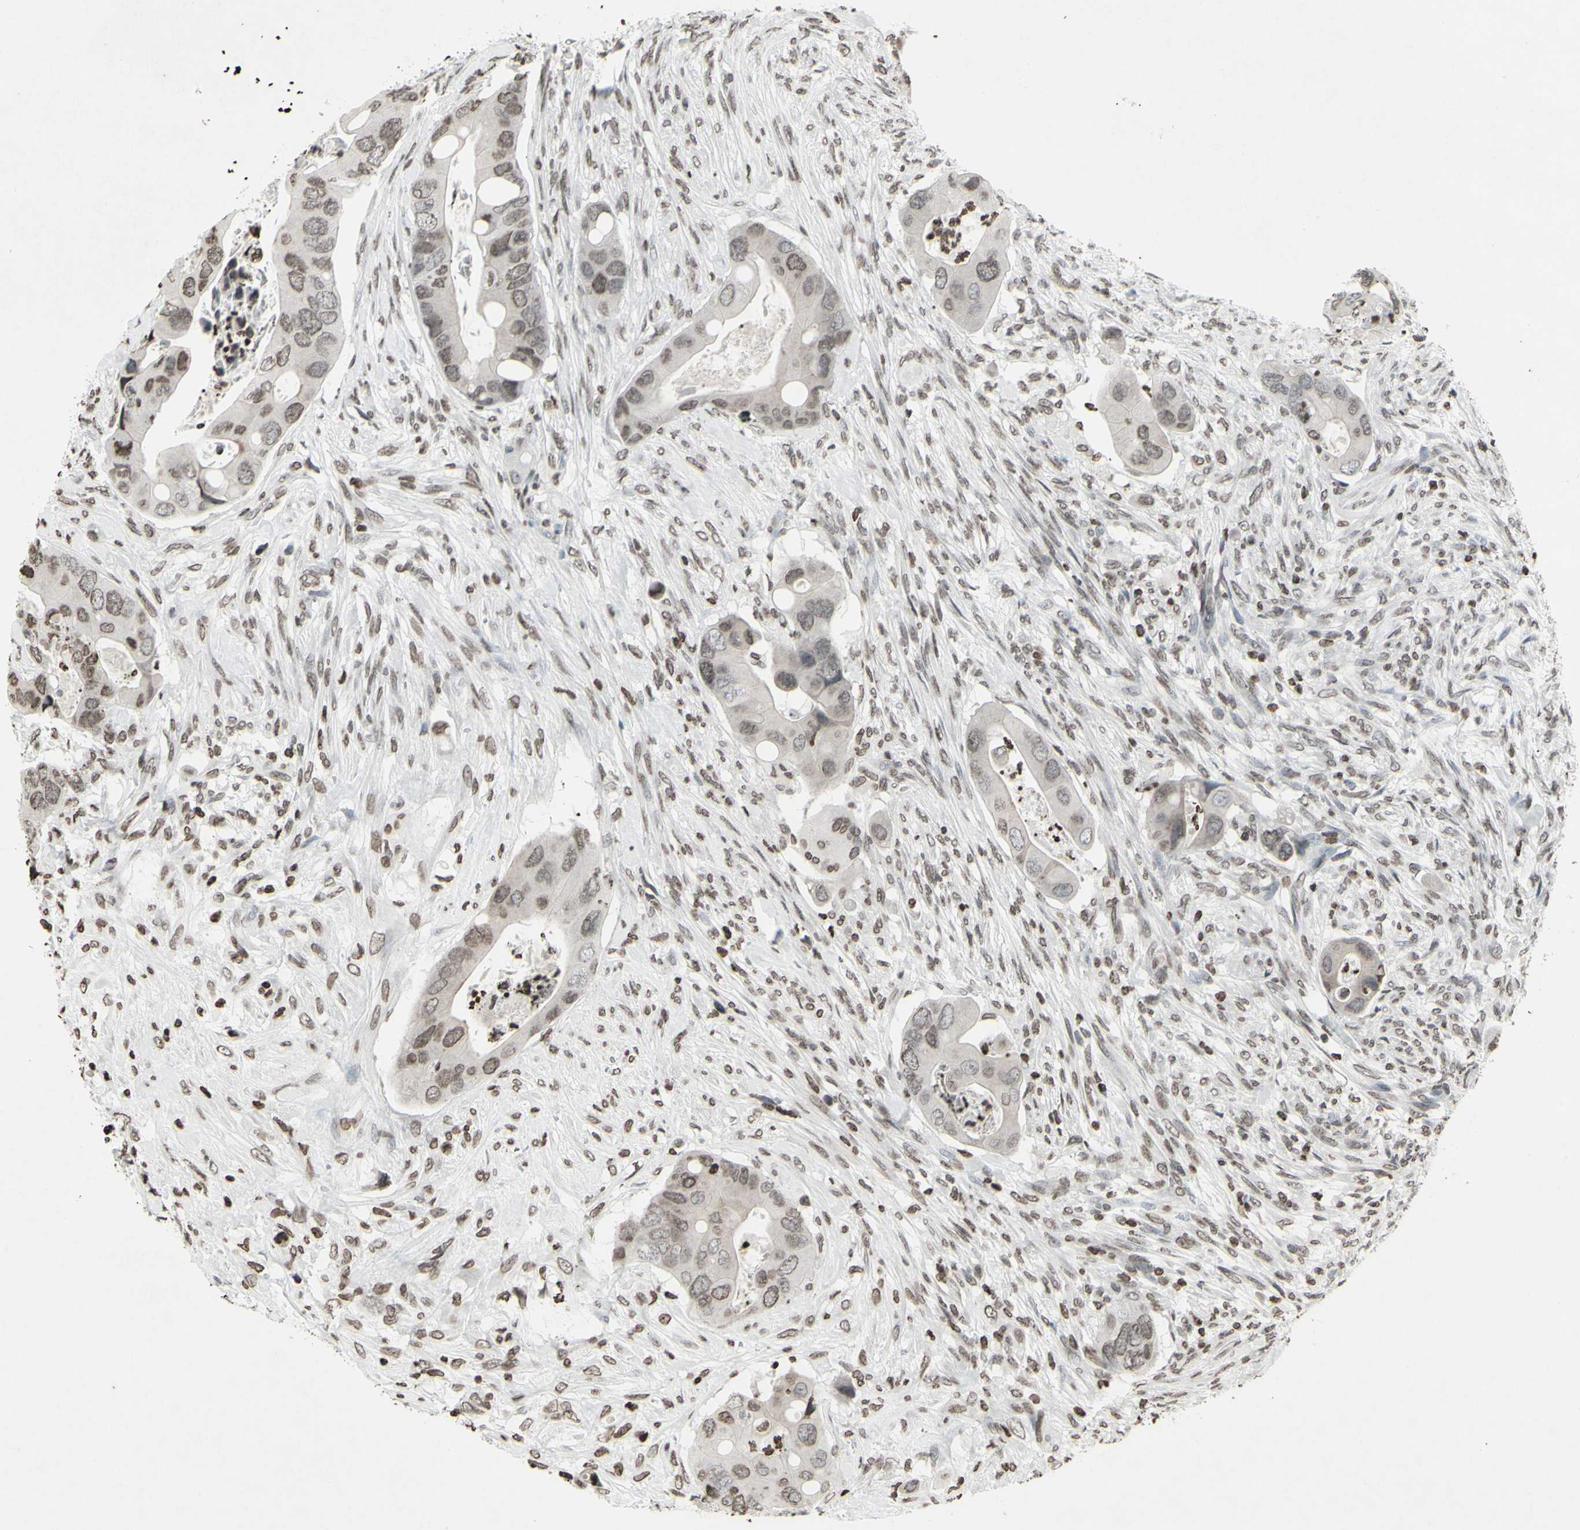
{"staining": {"intensity": "weak", "quantity": "25%-75%", "location": "nuclear"}, "tissue": "colorectal cancer", "cell_type": "Tumor cells", "image_type": "cancer", "snomed": [{"axis": "morphology", "description": "Adenocarcinoma, NOS"}, {"axis": "topography", "description": "Rectum"}], "caption": "Colorectal adenocarcinoma stained with immunohistochemistry shows weak nuclear expression in approximately 25%-75% of tumor cells.", "gene": "CD79B", "patient": {"sex": "female", "age": 57}}